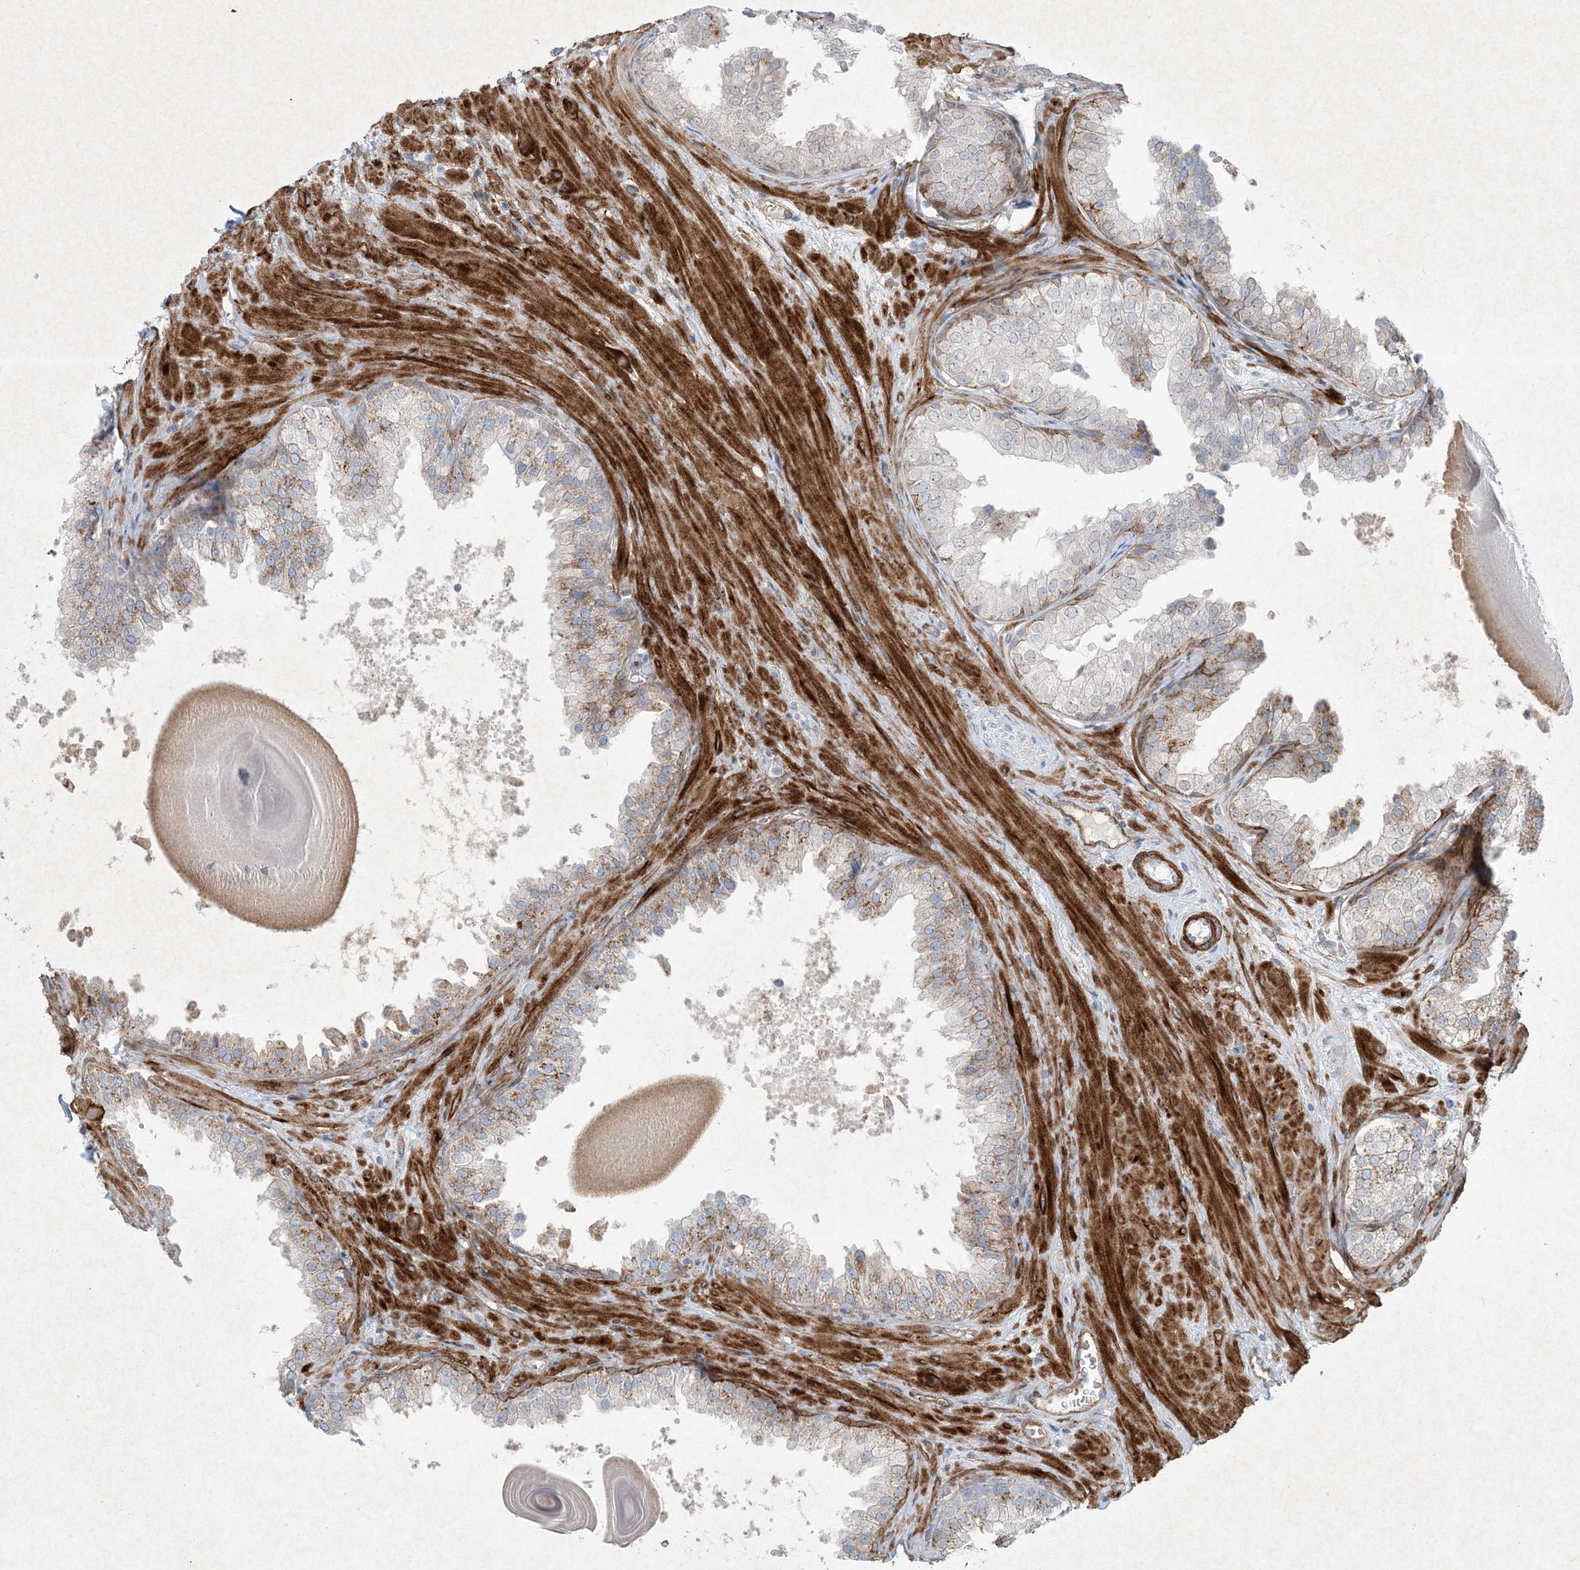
{"staining": {"intensity": "weak", "quantity": ">75%", "location": "cytoplasmic/membranous"}, "tissue": "prostate", "cell_type": "Glandular cells", "image_type": "normal", "snomed": [{"axis": "morphology", "description": "Normal tissue, NOS"}, {"axis": "topography", "description": "Prostate"}], "caption": "Protein analysis of unremarkable prostate reveals weak cytoplasmic/membranous expression in approximately >75% of glandular cells.", "gene": "PGM5", "patient": {"sex": "male", "age": 48}}